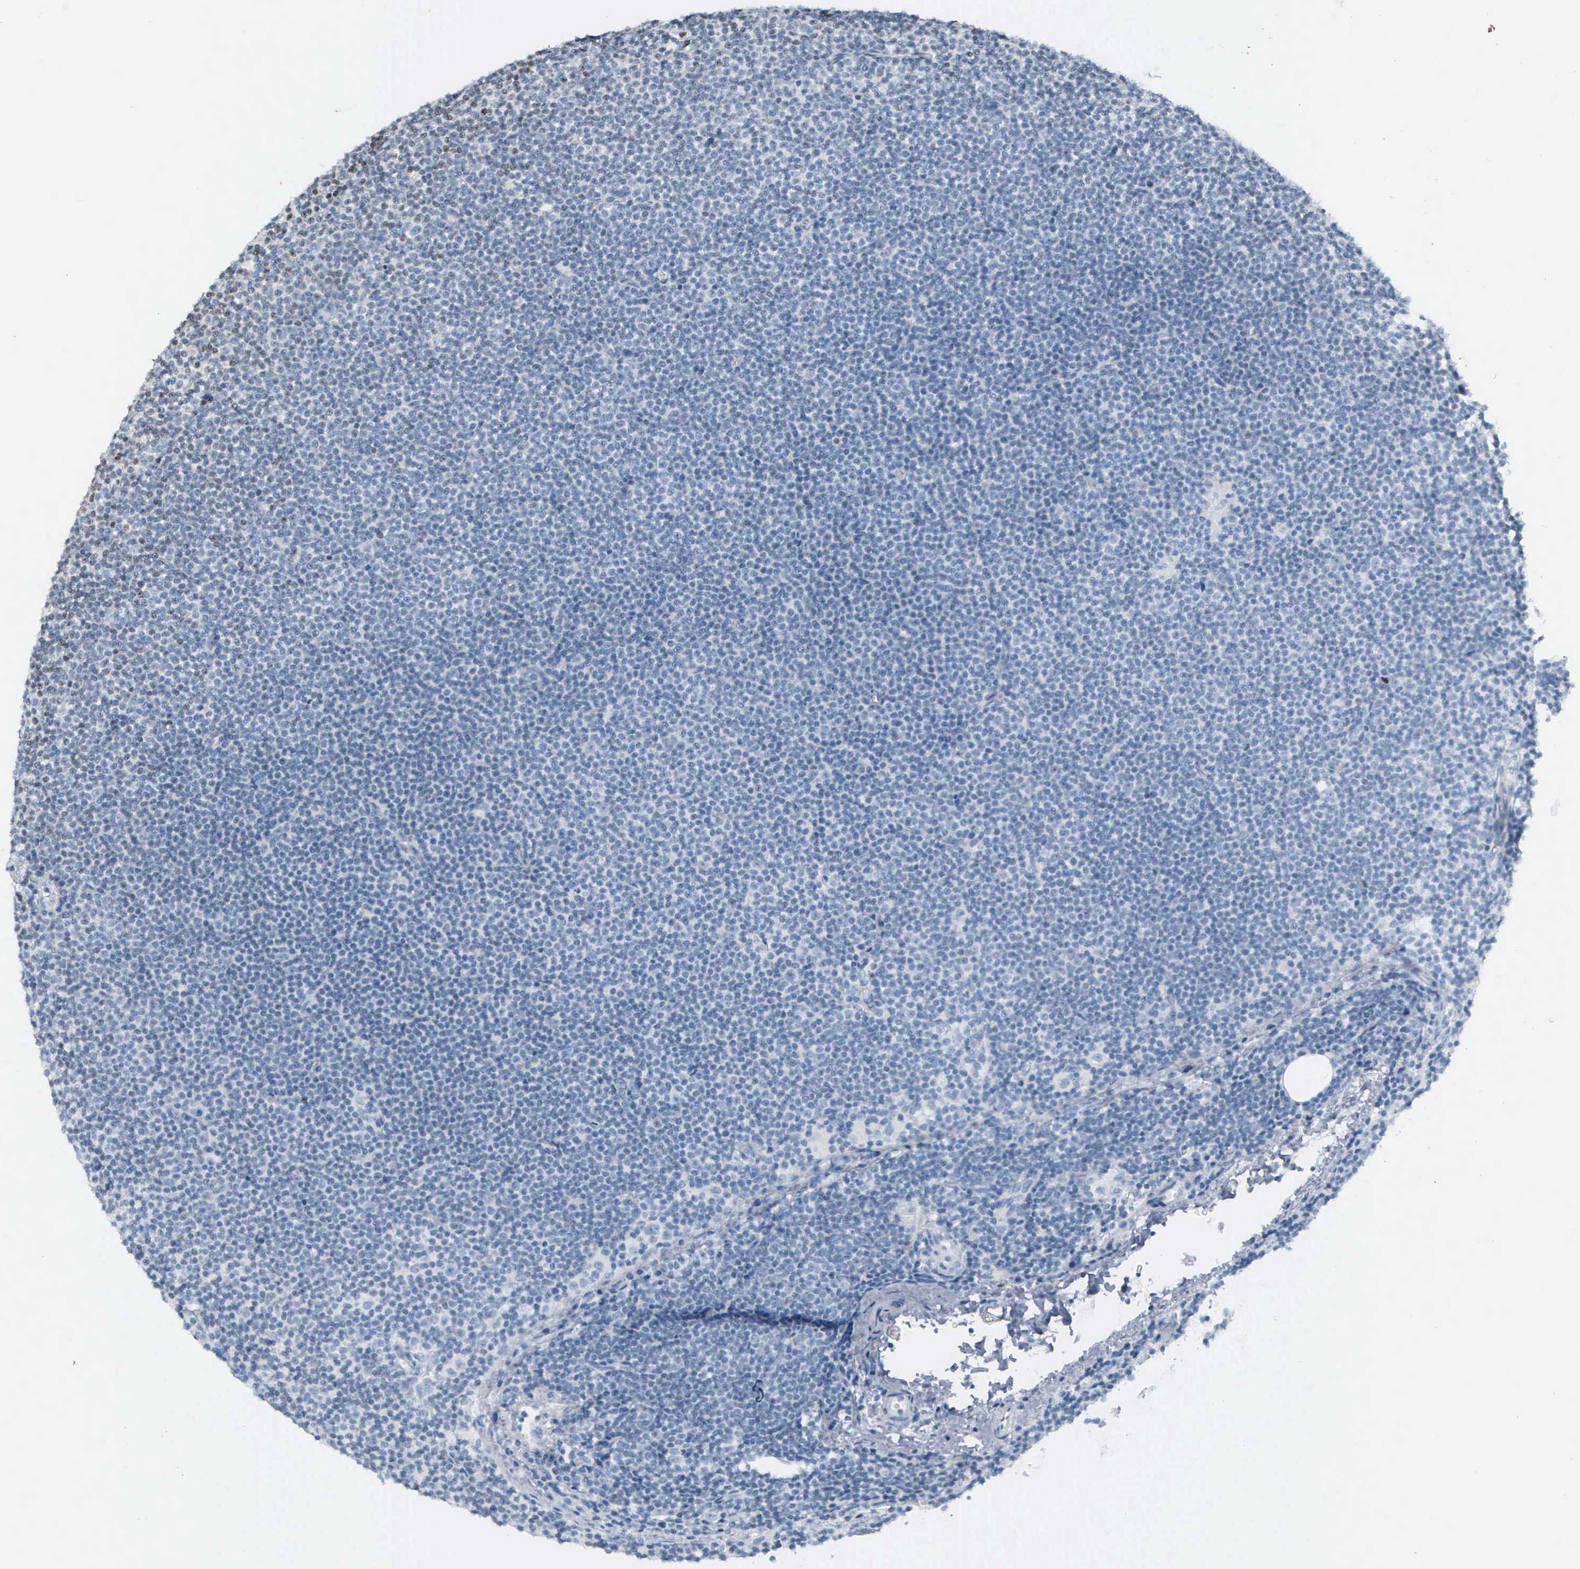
{"staining": {"intensity": "negative", "quantity": "none", "location": "none"}, "tissue": "lymphoma", "cell_type": "Tumor cells", "image_type": "cancer", "snomed": [{"axis": "morphology", "description": "Malignant lymphoma, non-Hodgkin's type, Low grade"}, {"axis": "topography", "description": "Lymph node"}], "caption": "Lymphoma was stained to show a protein in brown. There is no significant staining in tumor cells. (DAB IHC visualized using brightfield microscopy, high magnification).", "gene": "FGF2", "patient": {"sex": "female", "age": 69}}